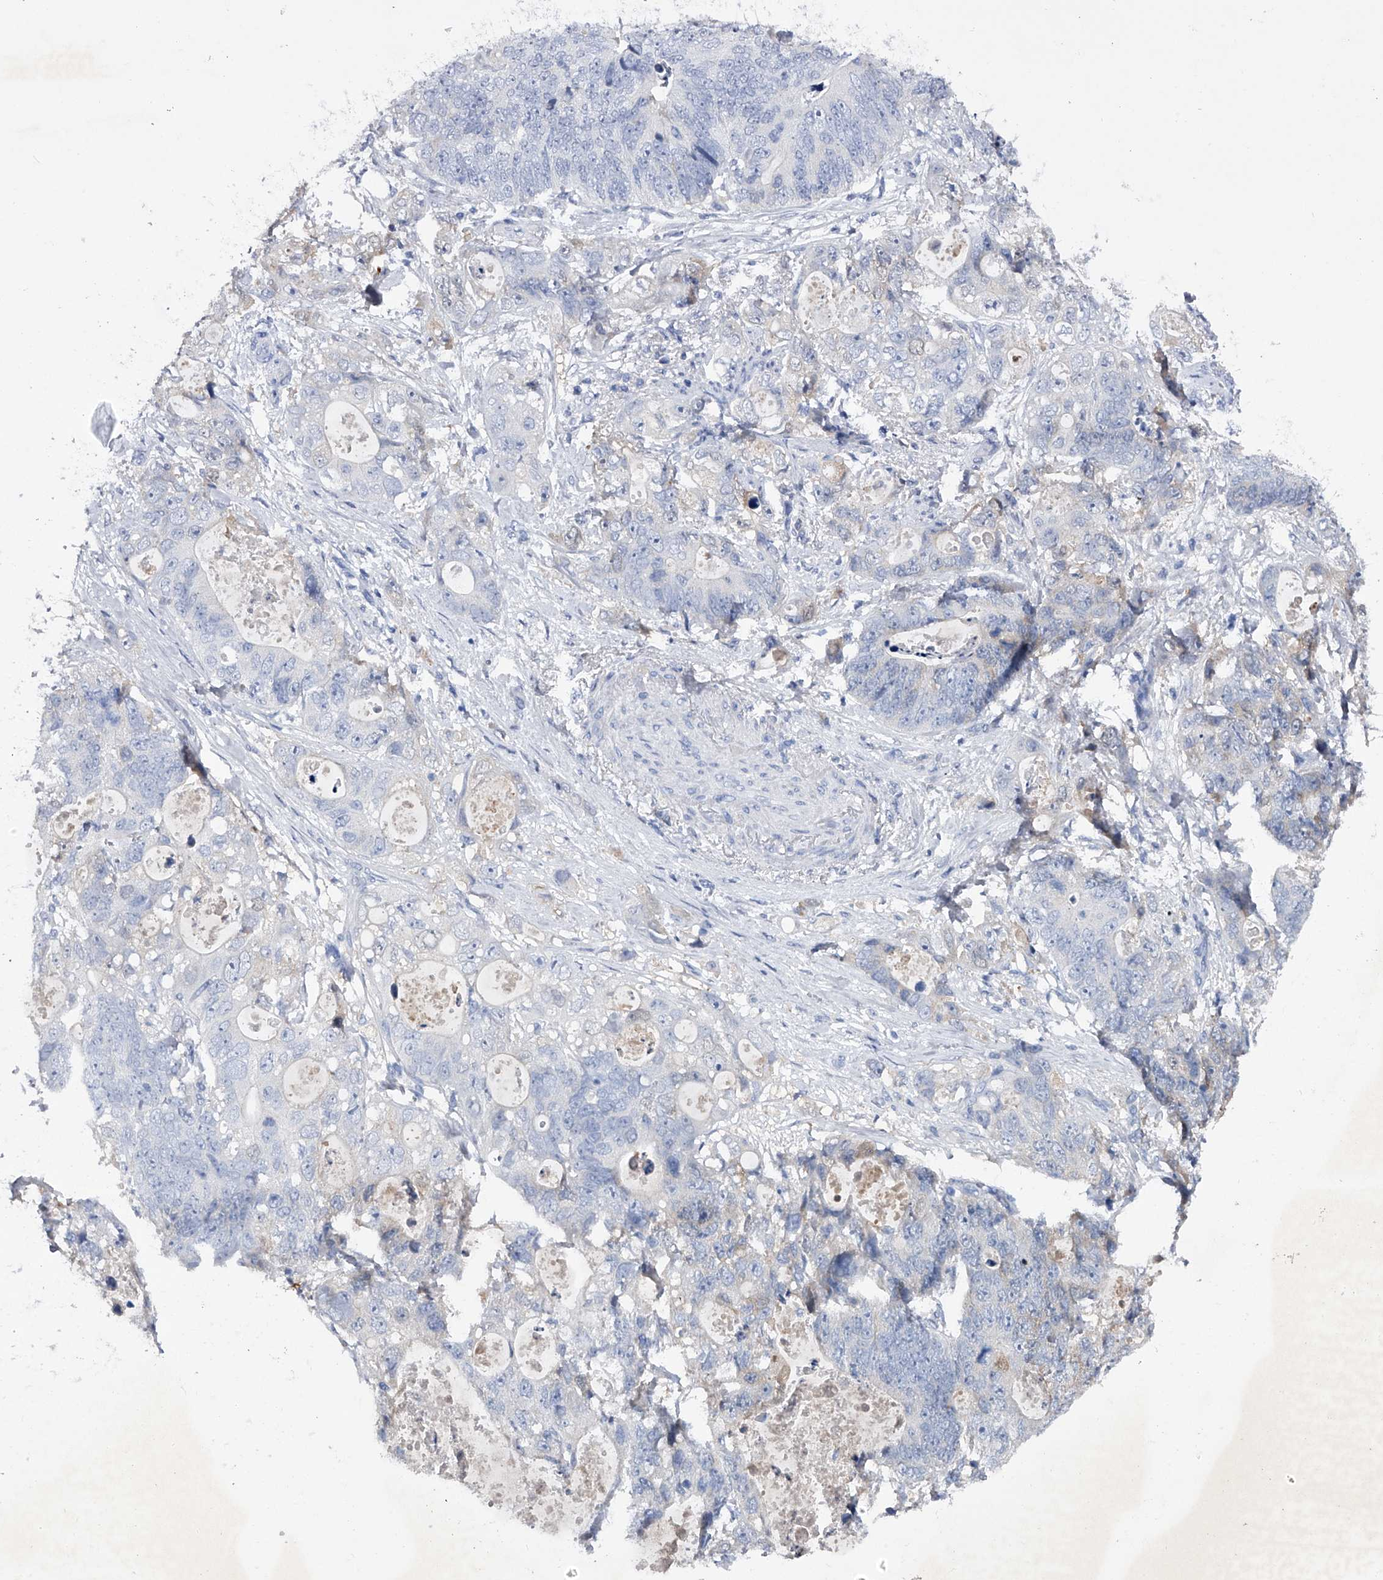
{"staining": {"intensity": "negative", "quantity": "none", "location": "none"}, "tissue": "stomach cancer", "cell_type": "Tumor cells", "image_type": "cancer", "snomed": [{"axis": "morphology", "description": "Normal tissue, NOS"}, {"axis": "morphology", "description": "Adenocarcinoma, NOS"}, {"axis": "topography", "description": "Stomach"}], "caption": "Immunohistochemistry (IHC) image of neoplastic tissue: human stomach adenocarcinoma stained with DAB (3,3'-diaminobenzidine) demonstrates no significant protein positivity in tumor cells. (DAB (3,3'-diaminobenzidine) immunohistochemistry (IHC) with hematoxylin counter stain).", "gene": "ASNS", "patient": {"sex": "female", "age": 89}}